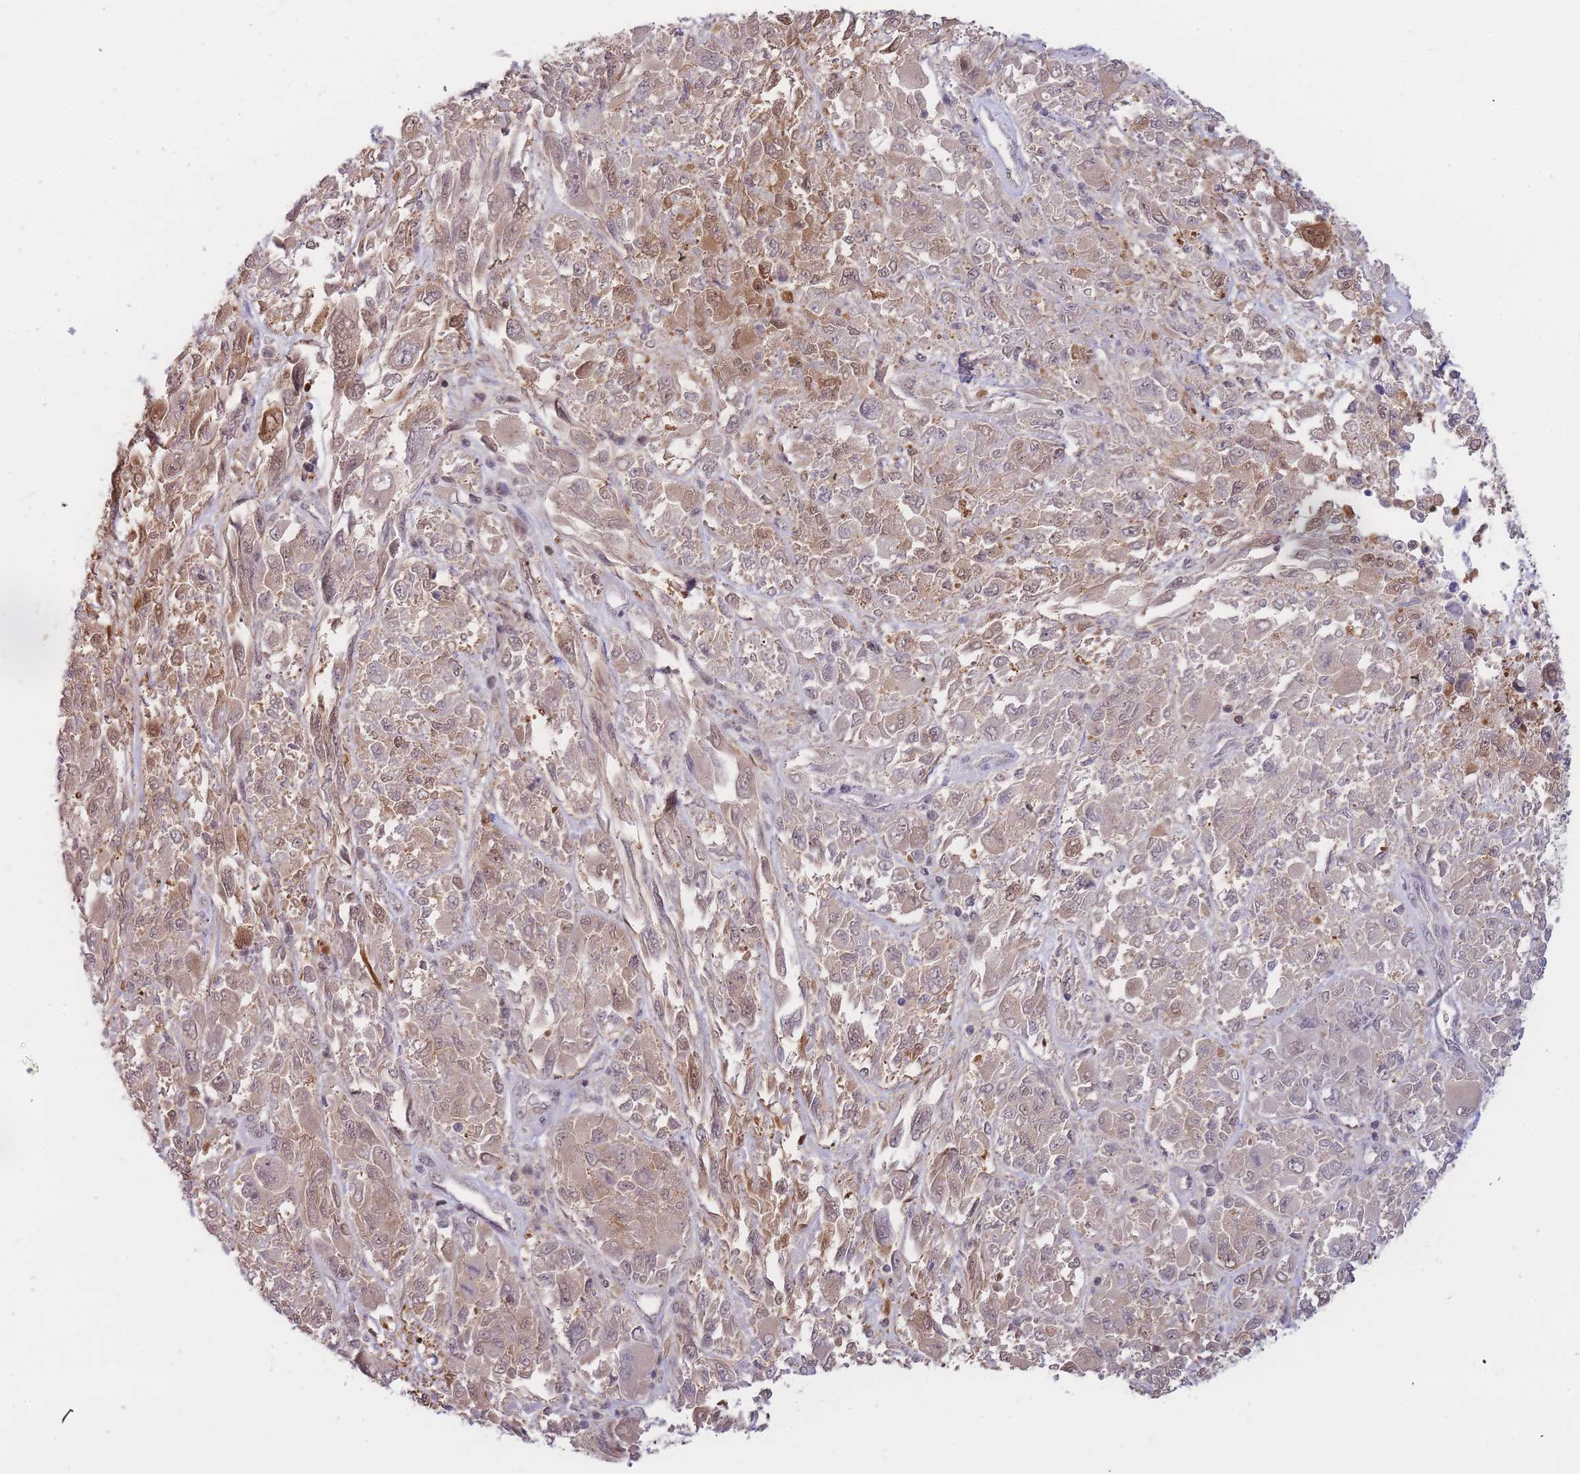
{"staining": {"intensity": "moderate", "quantity": "25%-75%", "location": "cytoplasmic/membranous,nuclear"}, "tissue": "melanoma", "cell_type": "Tumor cells", "image_type": "cancer", "snomed": [{"axis": "morphology", "description": "Malignant melanoma, NOS"}, {"axis": "topography", "description": "Skin"}], "caption": "Melanoma stained for a protein (brown) demonstrates moderate cytoplasmic/membranous and nuclear positive staining in about 25%-75% of tumor cells.", "gene": "DEAF1", "patient": {"sex": "female", "age": 91}}